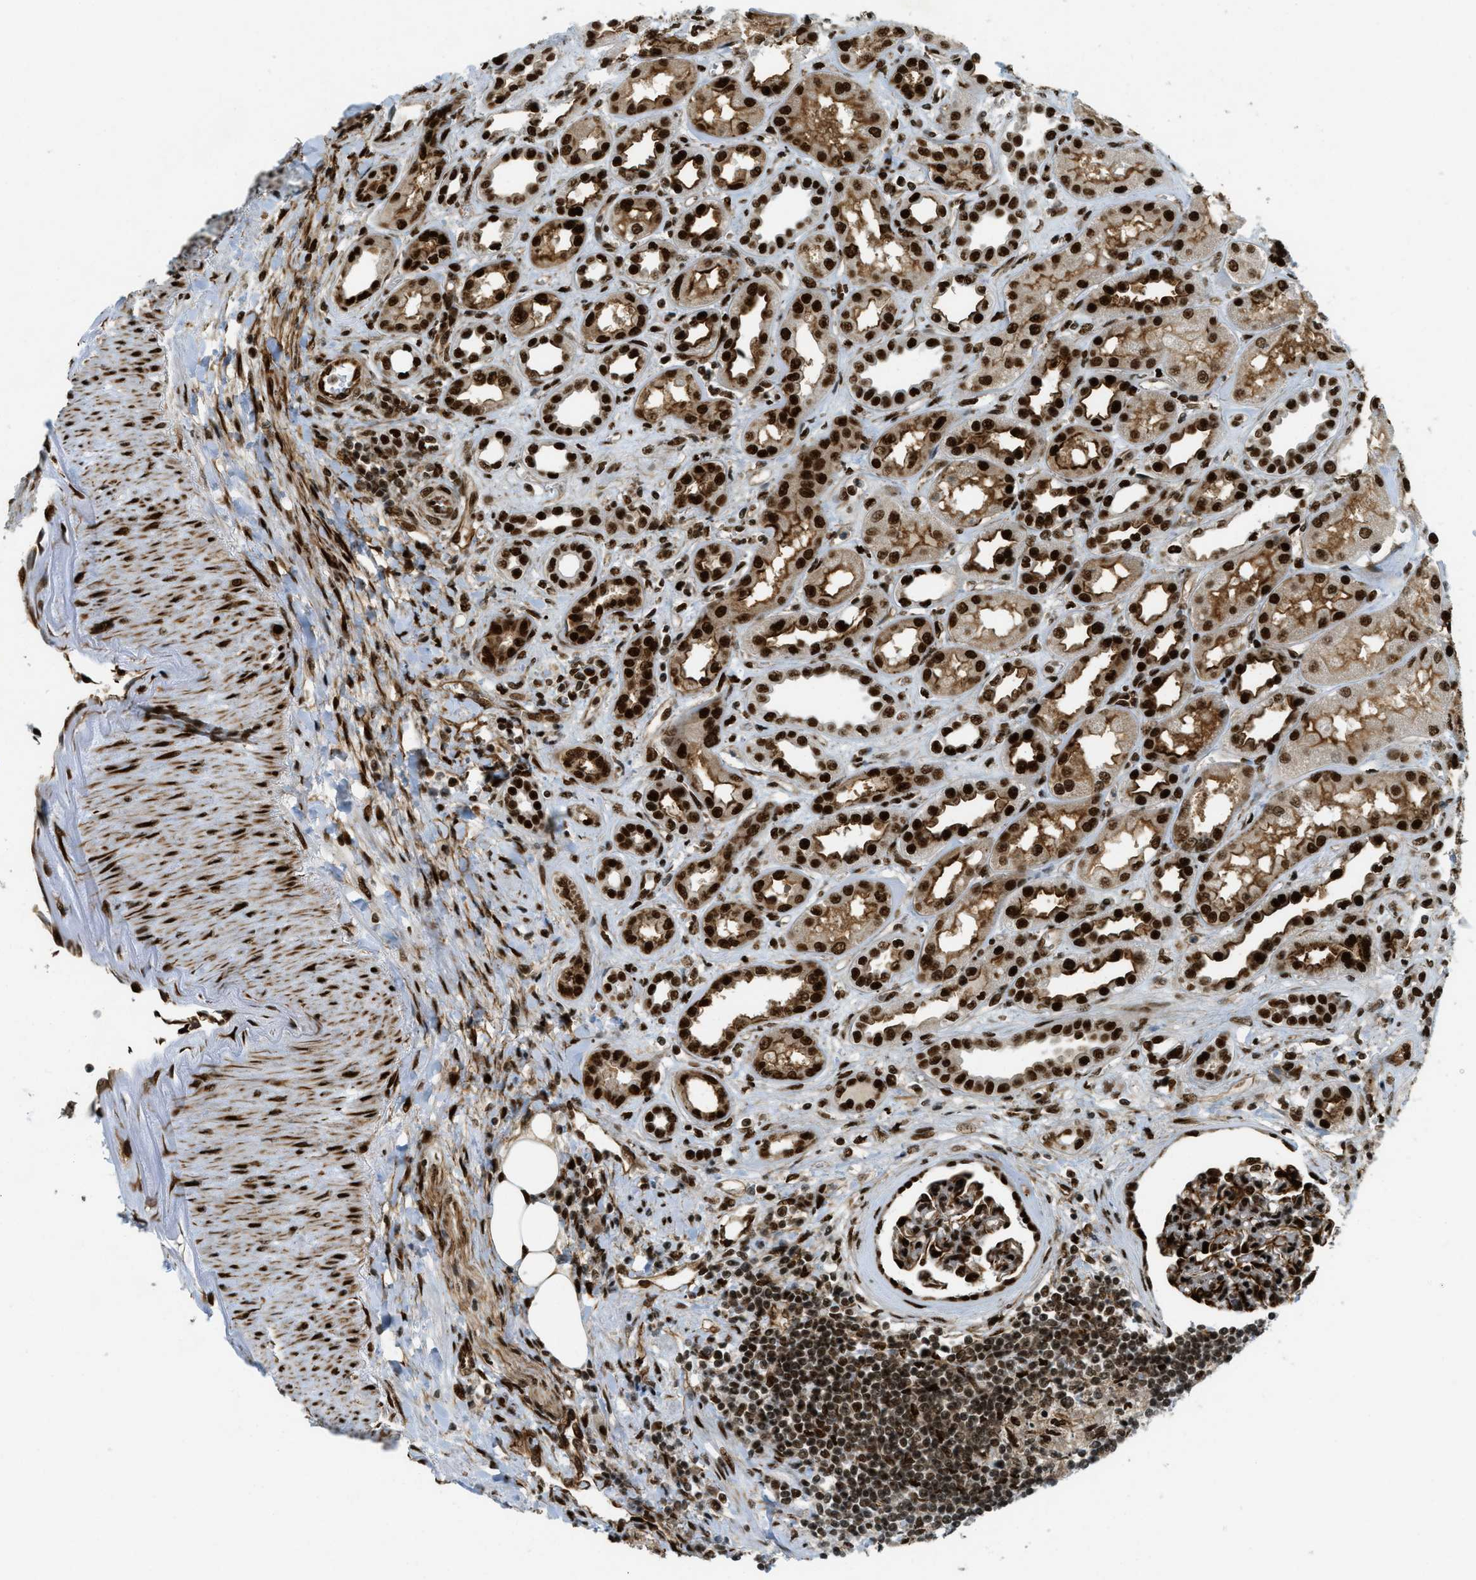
{"staining": {"intensity": "strong", "quantity": ">75%", "location": "nuclear"}, "tissue": "kidney", "cell_type": "Cells in glomeruli", "image_type": "normal", "snomed": [{"axis": "morphology", "description": "Normal tissue, NOS"}, {"axis": "topography", "description": "Kidney"}], "caption": "Brown immunohistochemical staining in benign kidney exhibits strong nuclear staining in about >75% of cells in glomeruli.", "gene": "ZFR", "patient": {"sex": "male", "age": 59}}